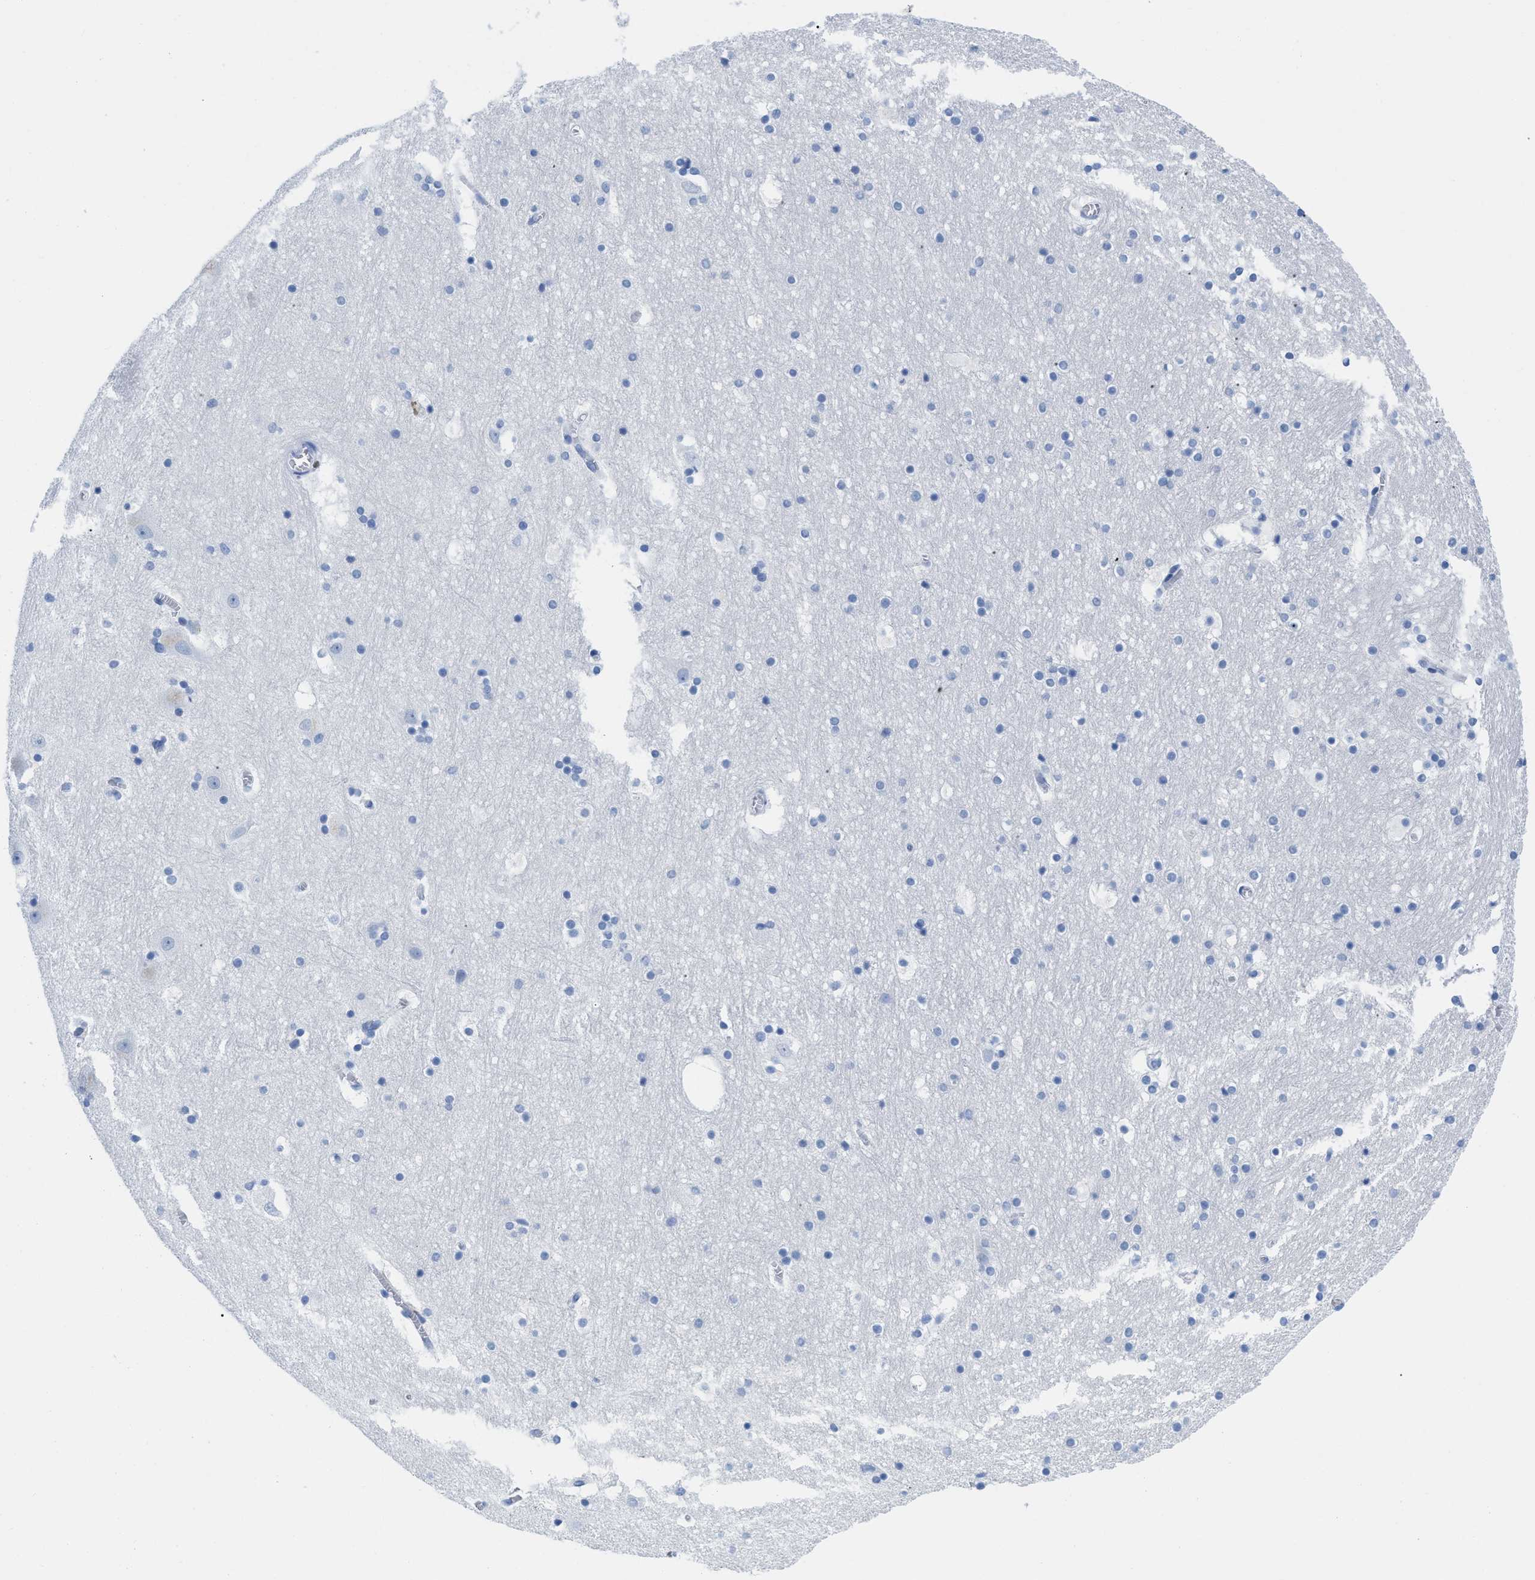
{"staining": {"intensity": "negative", "quantity": "none", "location": "none"}, "tissue": "hippocampus", "cell_type": "Glial cells", "image_type": "normal", "snomed": [{"axis": "morphology", "description": "Normal tissue, NOS"}, {"axis": "topography", "description": "Hippocampus"}], "caption": "An immunohistochemistry micrograph of unremarkable hippocampus is shown. There is no staining in glial cells of hippocampus.", "gene": "CR1", "patient": {"sex": "male", "age": 45}}